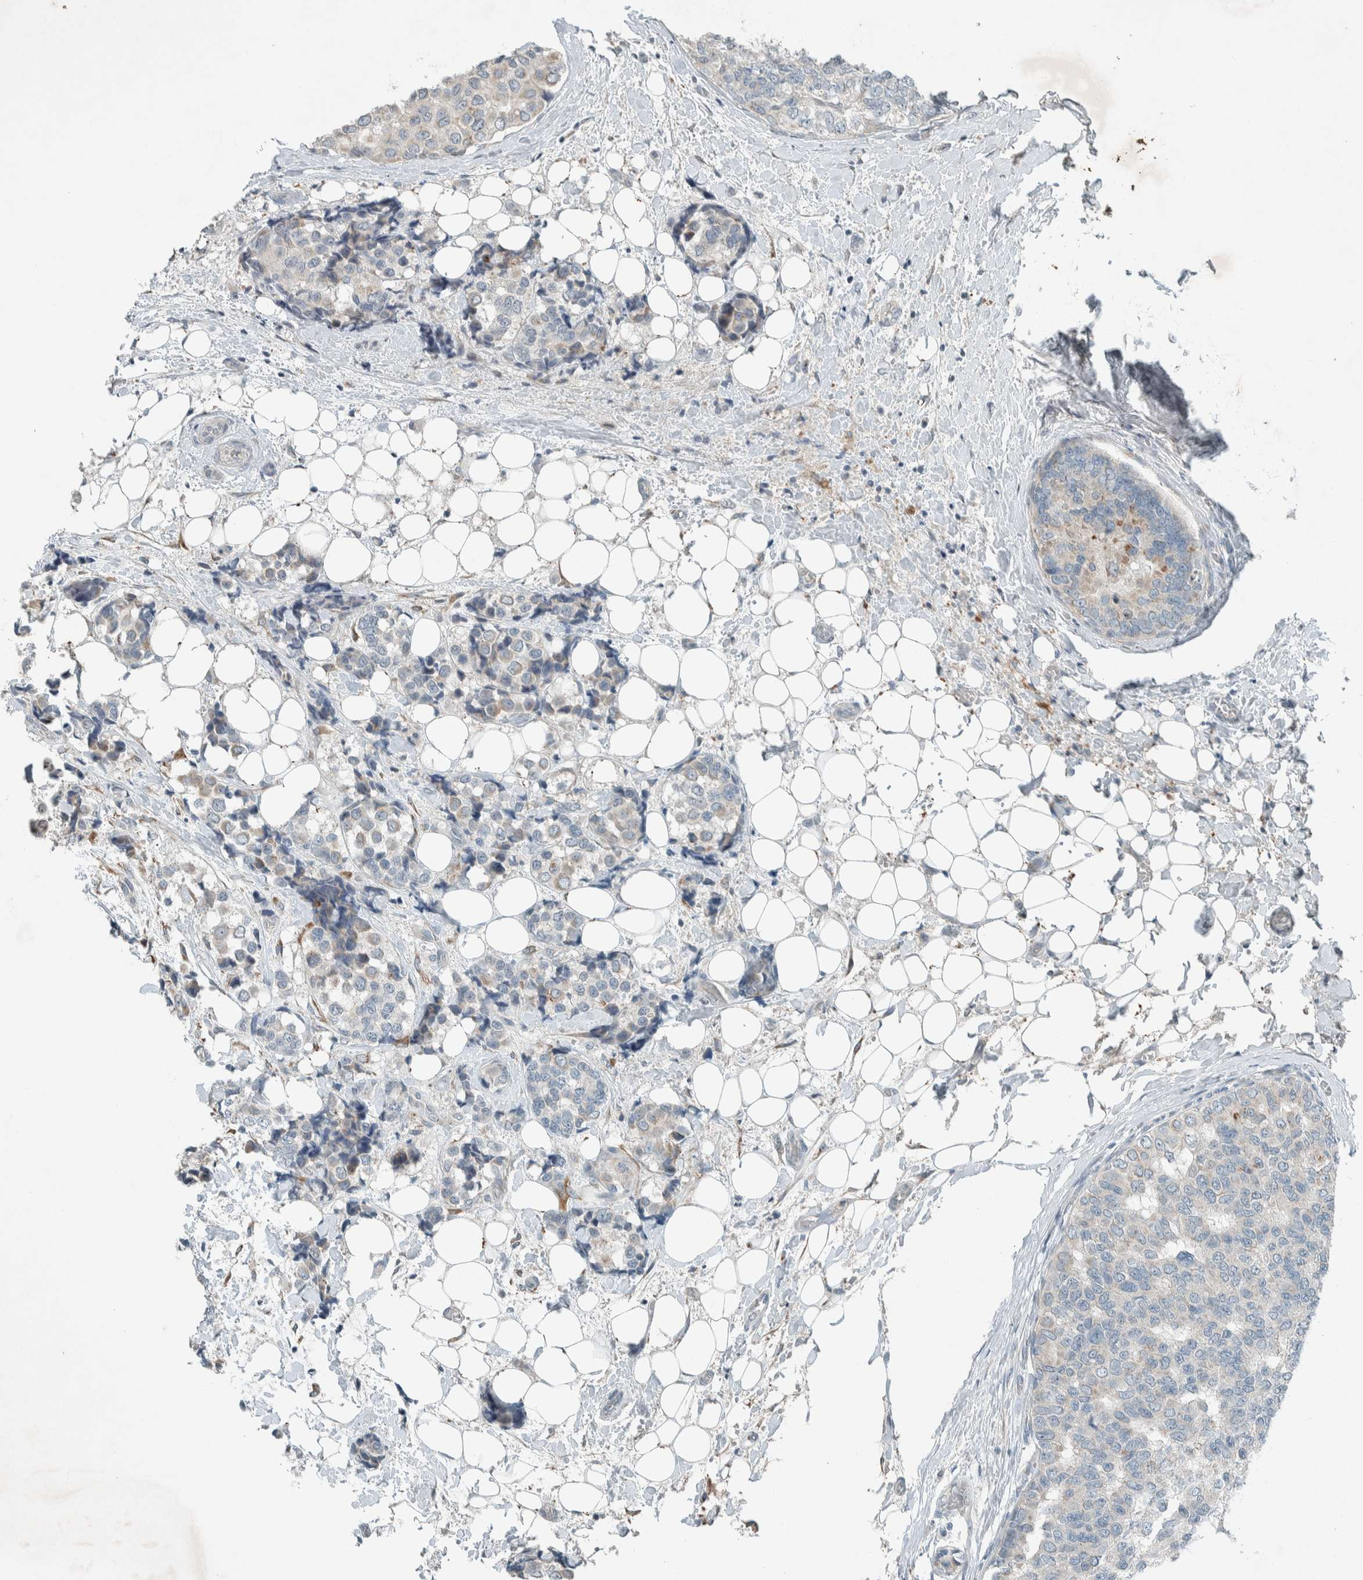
{"staining": {"intensity": "negative", "quantity": "none", "location": "none"}, "tissue": "breast cancer", "cell_type": "Tumor cells", "image_type": "cancer", "snomed": [{"axis": "morphology", "description": "Normal tissue, NOS"}, {"axis": "morphology", "description": "Duct carcinoma"}, {"axis": "topography", "description": "Breast"}], "caption": "This is an IHC micrograph of breast intraductal carcinoma. There is no expression in tumor cells.", "gene": "CERCAM", "patient": {"sex": "female", "age": 43}}